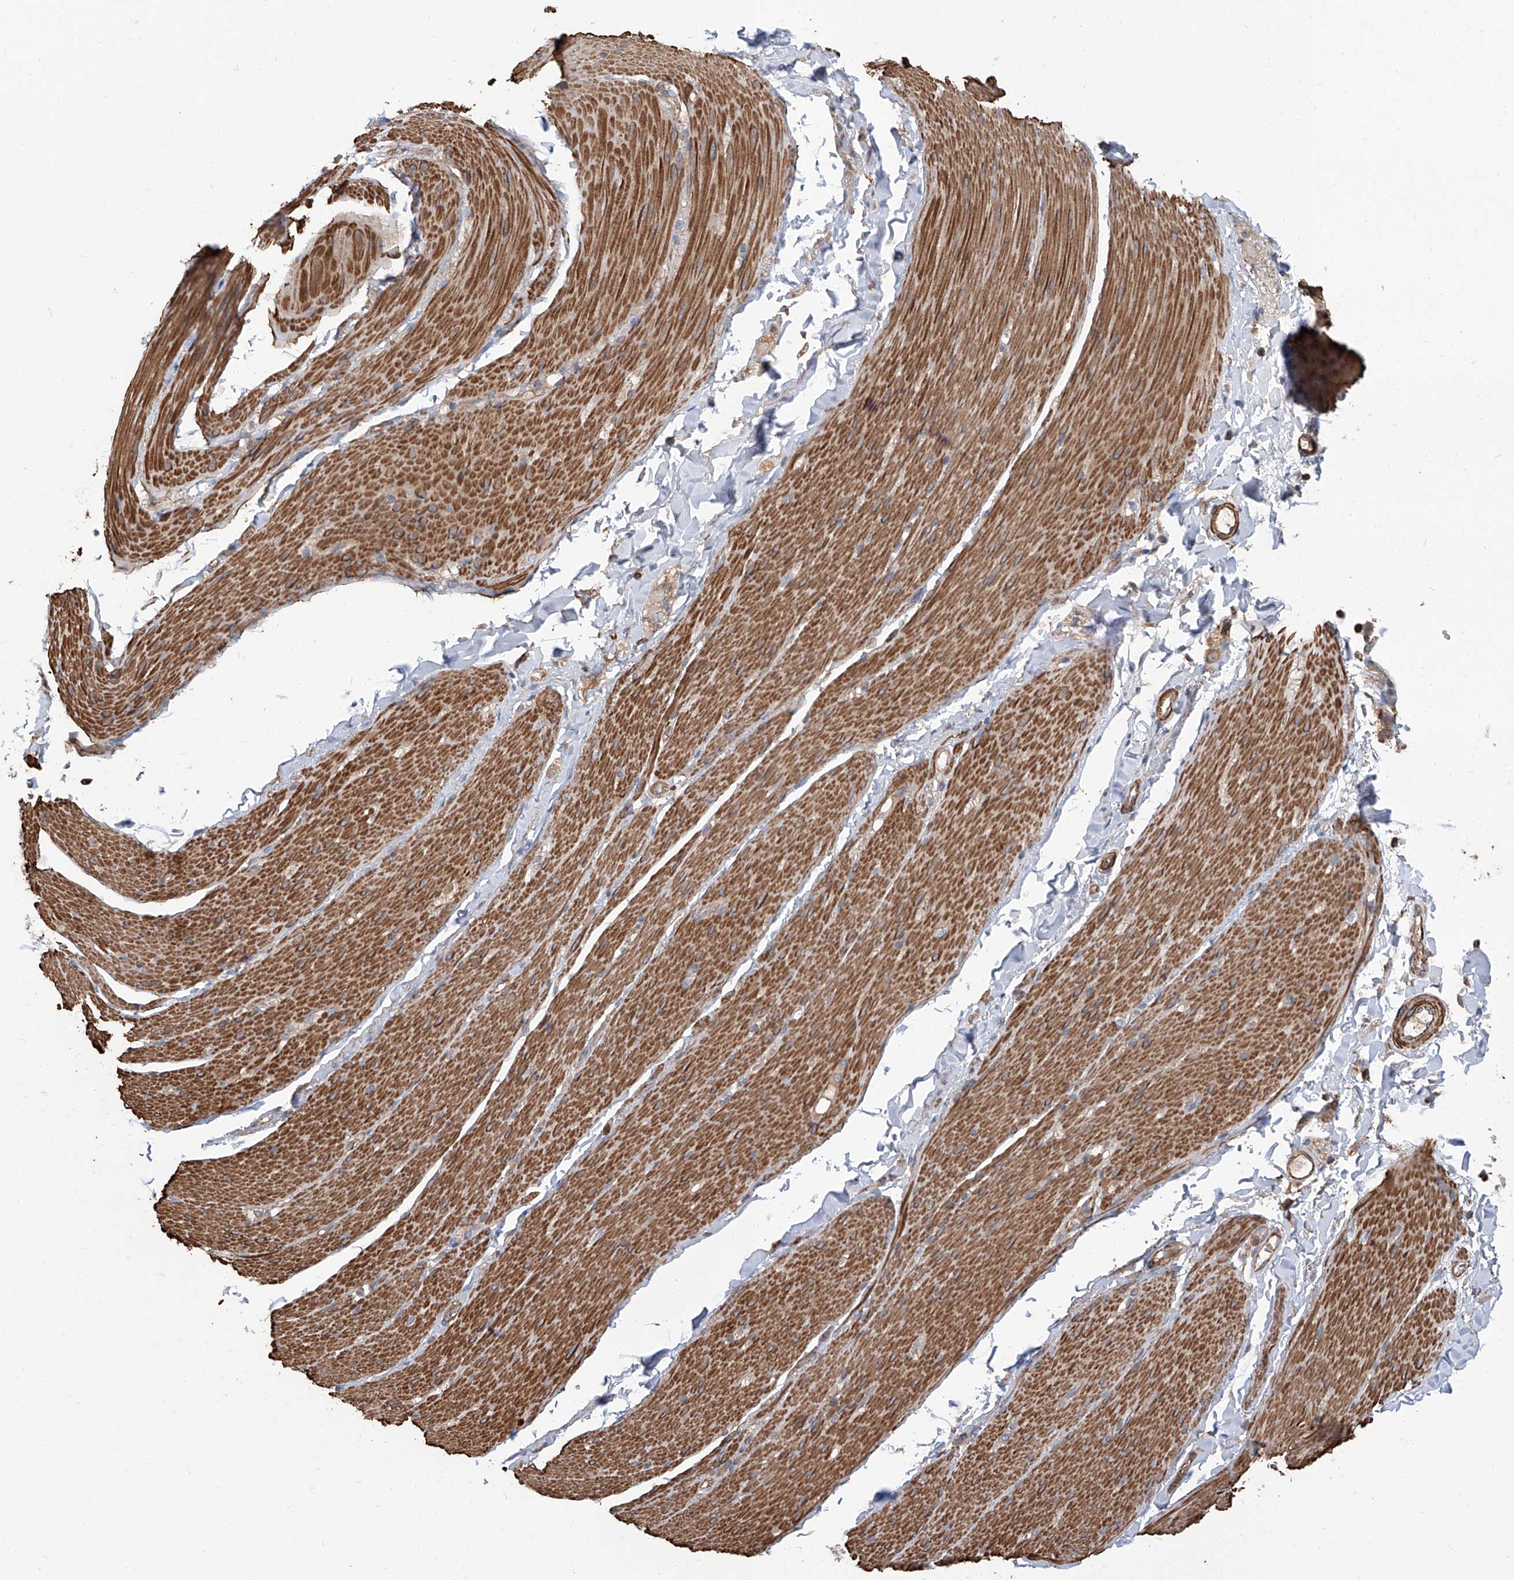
{"staining": {"intensity": "moderate", "quantity": ">75%", "location": "cytoplasmic/membranous"}, "tissue": "smooth muscle", "cell_type": "Smooth muscle cells", "image_type": "normal", "snomed": [{"axis": "morphology", "description": "Normal tissue, NOS"}, {"axis": "topography", "description": "Smooth muscle"}, {"axis": "topography", "description": "Small intestine"}], "caption": "Moderate cytoplasmic/membranous positivity for a protein is seen in approximately >75% of smooth muscle cells of normal smooth muscle using IHC.", "gene": "PIEZO2", "patient": {"sex": "female", "age": 84}}